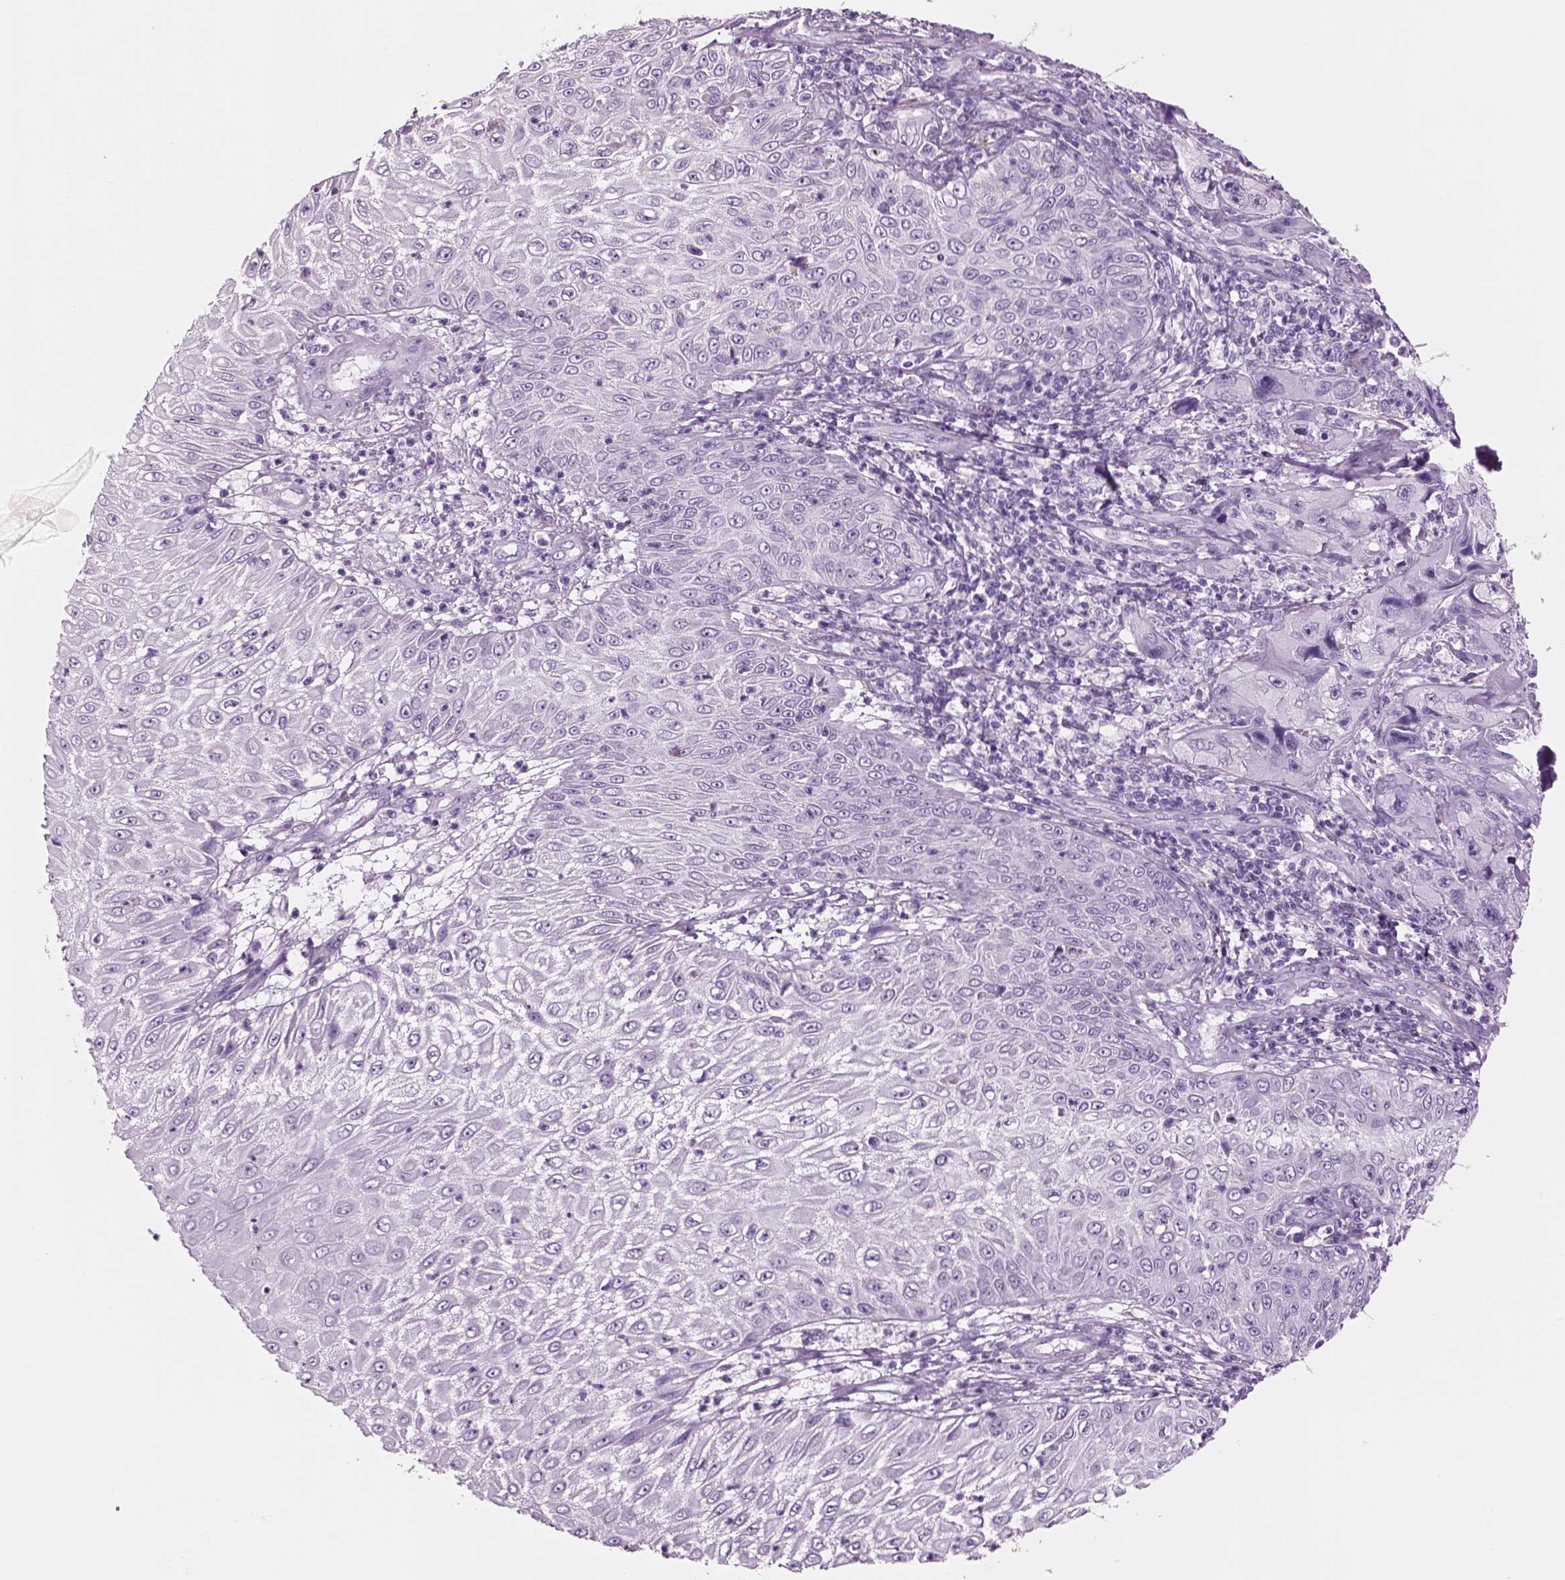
{"staining": {"intensity": "negative", "quantity": "none", "location": "none"}, "tissue": "skin cancer", "cell_type": "Tumor cells", "image_type": "cancer", "snomed": [{"axis": "morphology", "description": "Squamous cell carcinoma, NOS"}, {"axis": "topography", "description": "Skin"}, {"axis": "topography", "description": "Subcutis"}], "caption": "This image is of skin cancer (squamous cell carcinoma) stained with immunohistochemistry to label a protein in brown with the nuclei are counter-stained blue. There is no staining in tumor cells.", "gene": "RHO", "patient": {"sex": "male", "age": 73}}